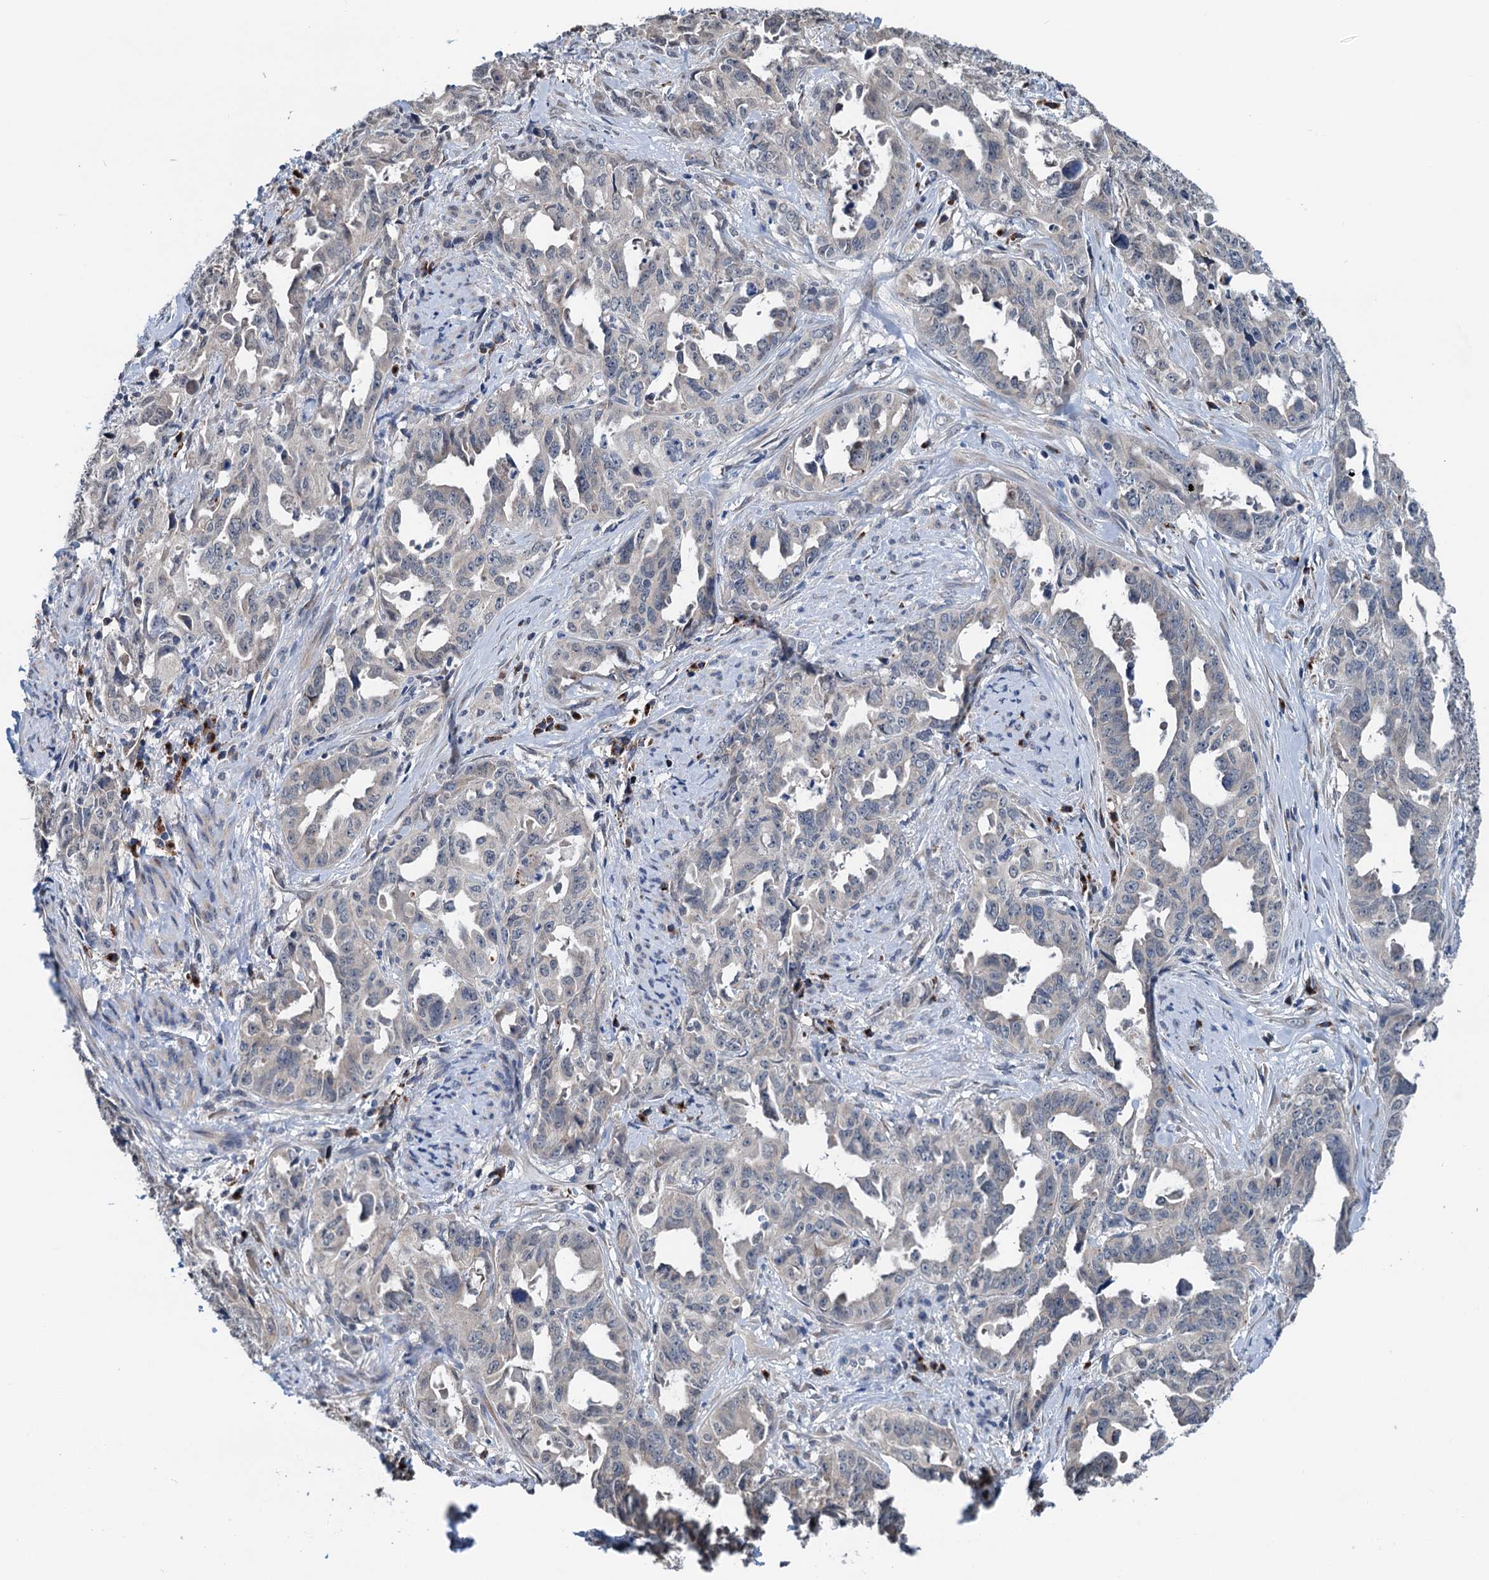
{"staining": {"intensity": "negative", "quantity": "none", "location": "none"}, "tissue": "endometrial cancer", "cell_type": "Tumor cells", "image_type": "cancer", "snomed": [{"axis": "morphology", "description": "Adenocarcinoma, NOS"}, {"axis": "topography", "description": "Endometrium"}], "caption": "Tumor cells are negative for brown protein staining in endometrial adenocarcinoma.", "gene": "SHLD1", "patient": {"sex": "female", "age": 65}}